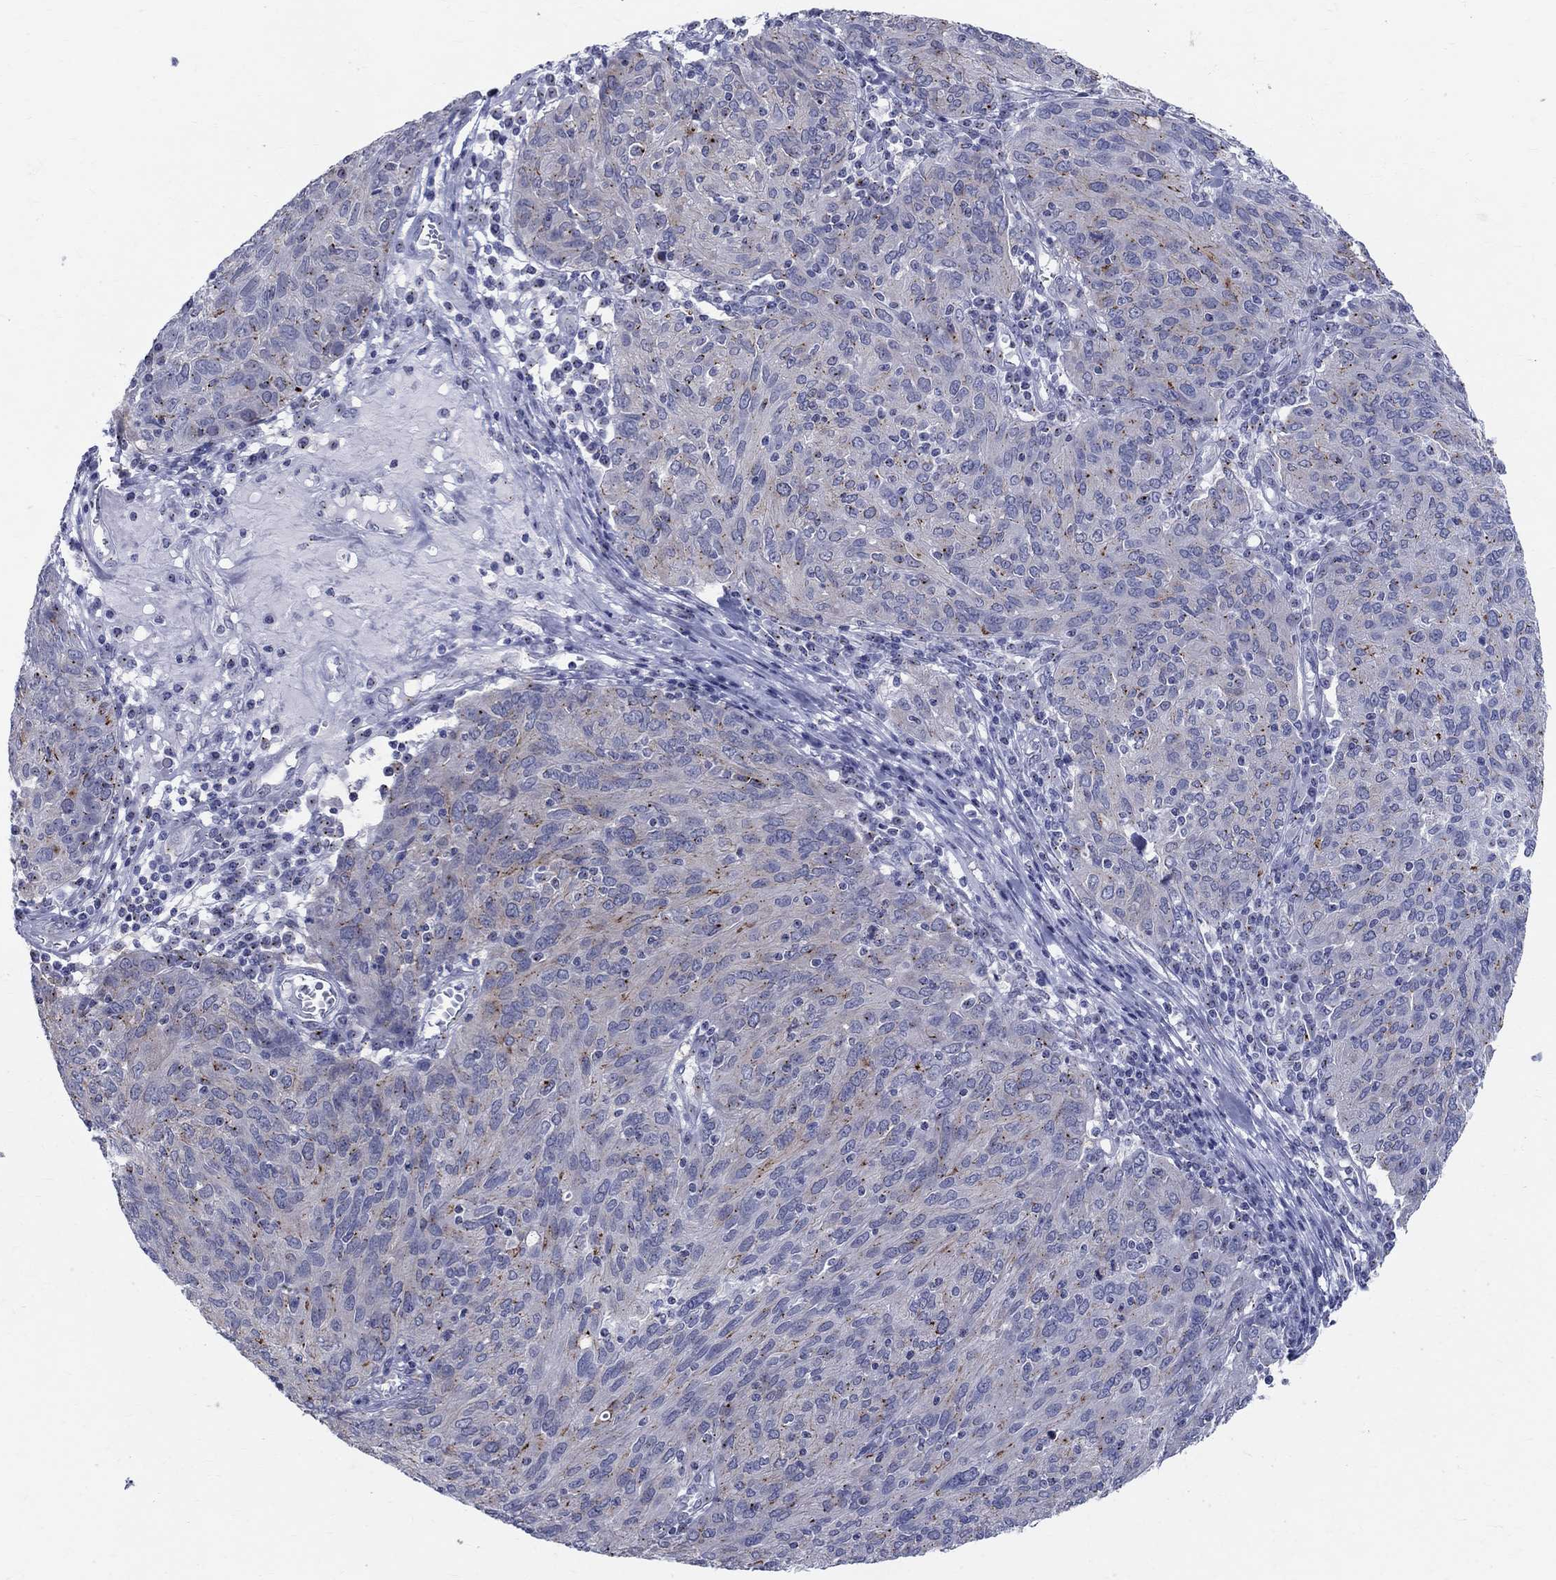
{"staining": {"intensity": "negative", "quantity": "none", "location": "none"}, "tissue": "ovarian cancer", "cell_type": "Tumor cells", "image_type": "cancer", "snomed": [{"axis": "morphology", "description": "Carcinoma, endometroid"}, {"axis": "topography", "description": "Ovary"}], "caption": "Histopathology image shows no protein staining in tumor cells of ovarian endometroid carcinoma tissue. (DAB (3,3'-diaminobenzidine) immunohistochemistry, high magnification).", "gene": "CEP43", "patient": {"sex": "female", "age": 50}}